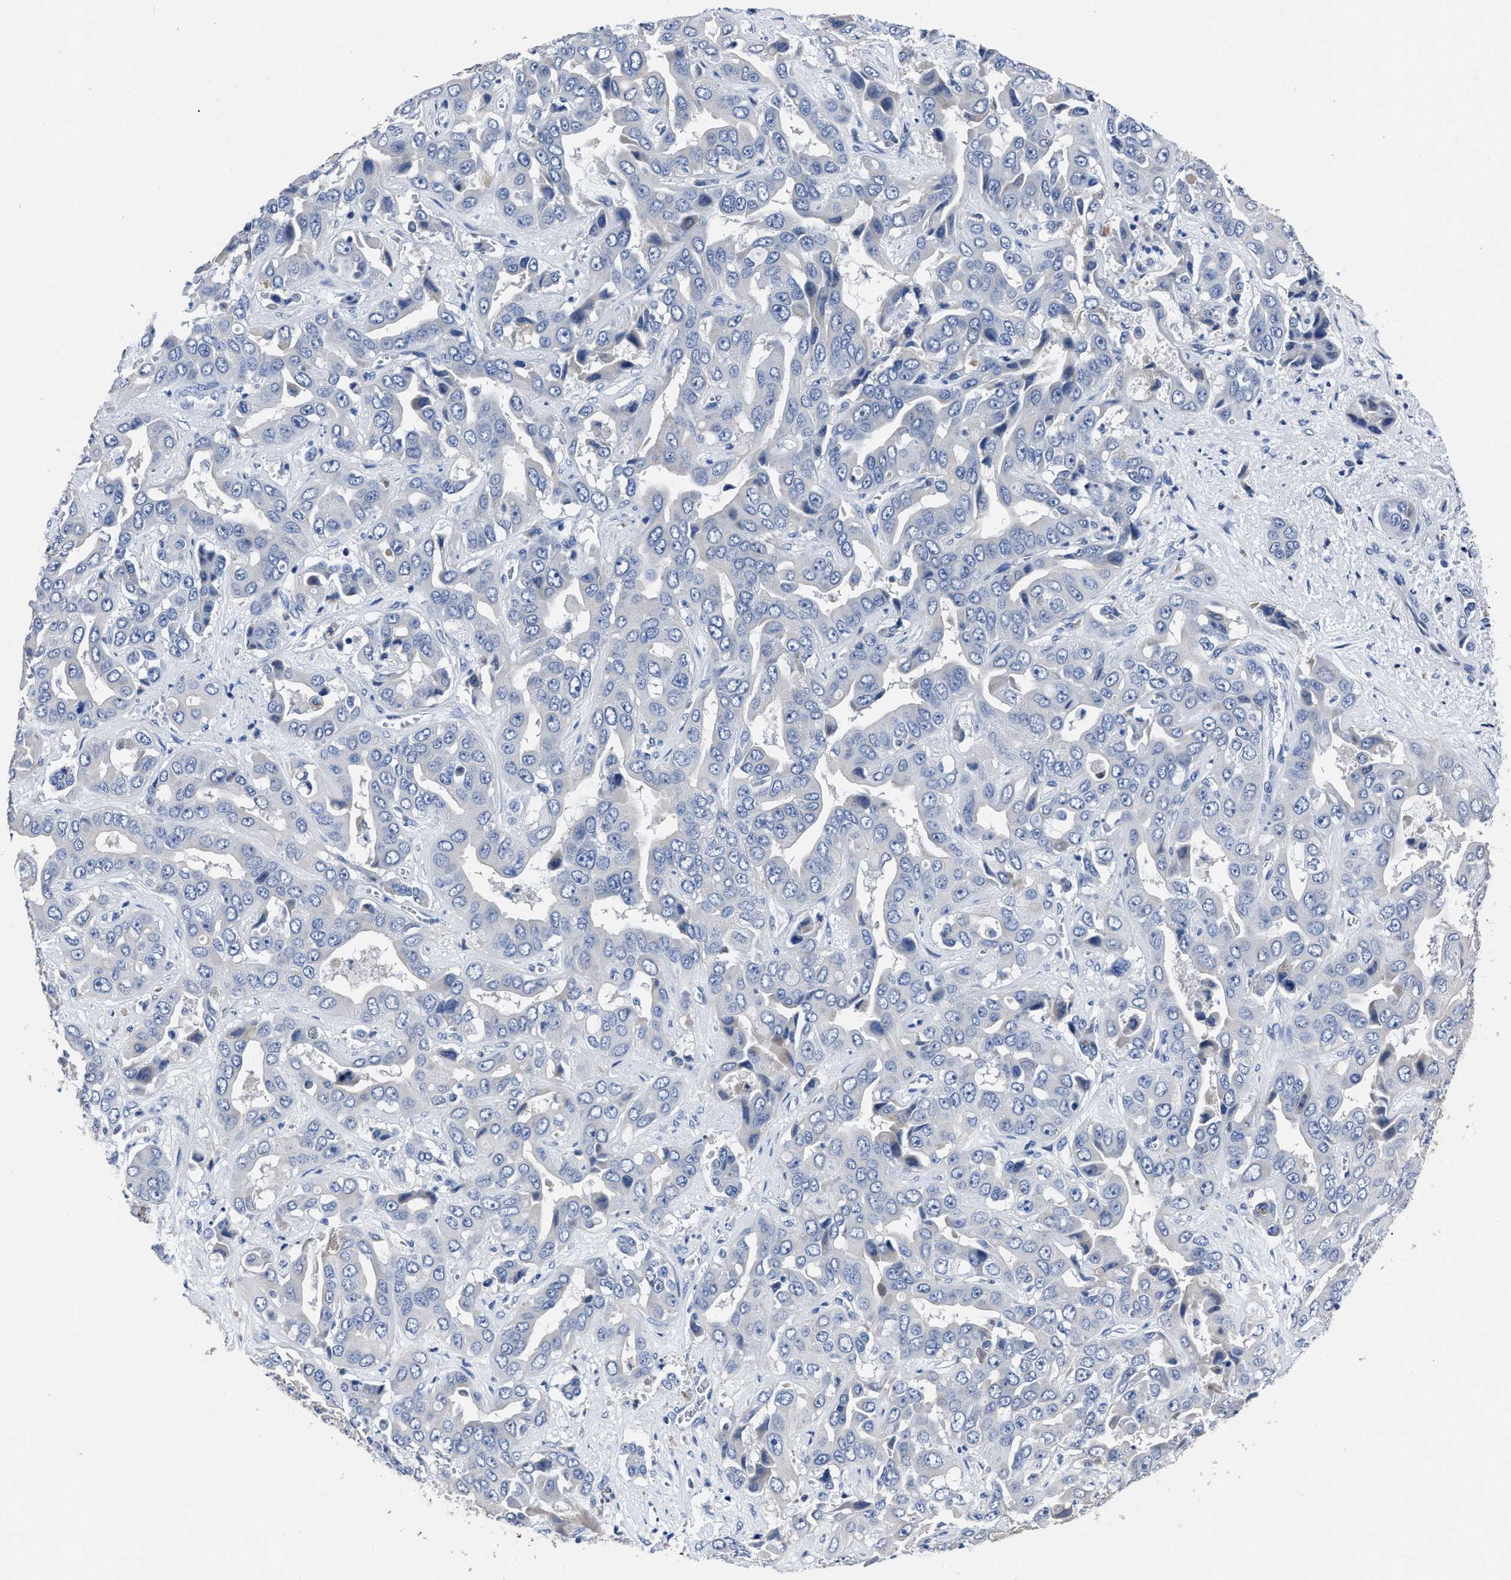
{"staining": {"intensity": "negative", "quantity": "none", "location": "none"}, "tissue": "liver cancer", "cell_type": "Tumor cells", "image_type": "cancer", "snomed": [{"axis": "morphology", "description": "Cholangiocarcinoma"}, {"axis": "topography", "description": "Liver"}], "caption": "High magnification brightfield microscopy of liver cancer (cholangiocarcinoma) stained with DAB (brown) and counterstained with hematoxylin (blue): tumor cells show no significant positivity. (DAB (3,3'-diaminobenzidine) immunohistochemistry, high magnification).", "gene": "MOV10L1", "patient": {"sex": "female", "age": 52}}